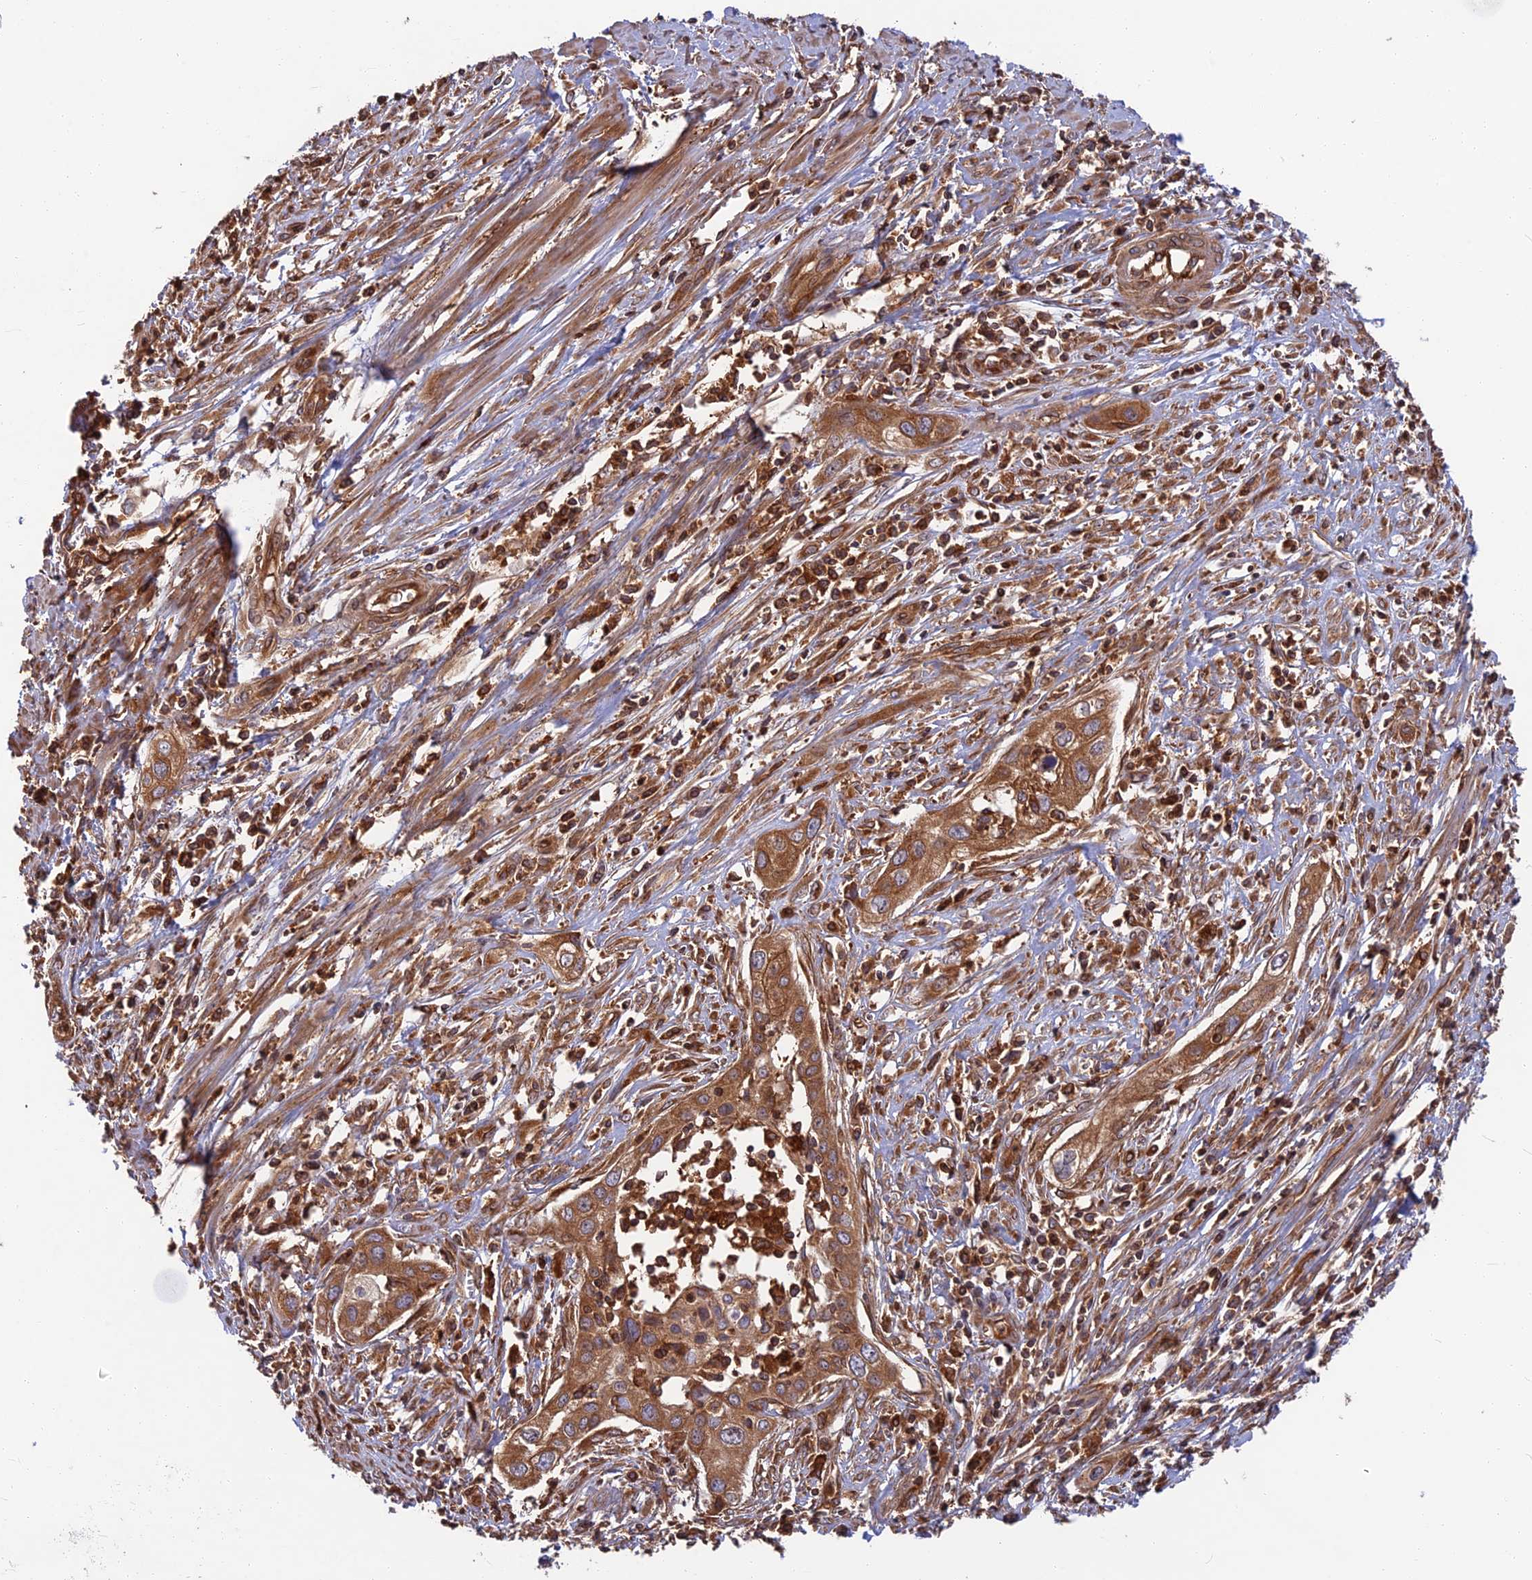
{"staining": {"intensity": "moderate", "quantity": ">75%", "location": "cytoplasmic/membranous"}, "tissue": "cervical cancer", "cell_type": "Tumor cells", "image_type": "cancer", "snomed": [{"axis": "morphology", "description": "Squamous cell carcinoma, NOS"}, {"axis": "topography", "description": "Cervix"}], "caption": "DAB (3,3'-diaminobenzidine) immunohistochemical staining of human squamous cell carcinoma (cervical) exhibits moderate cytoplasmic/membranous protein expression in about >75% of tumor cells. The staining was performed using DAB (3,3'-diaminobenzidine), with brown indicating positive protein expression. Nuclei are stained blue with hematoxylin.", "gene": "WDR1", "patient": {"sex": "female", "age": 34}}